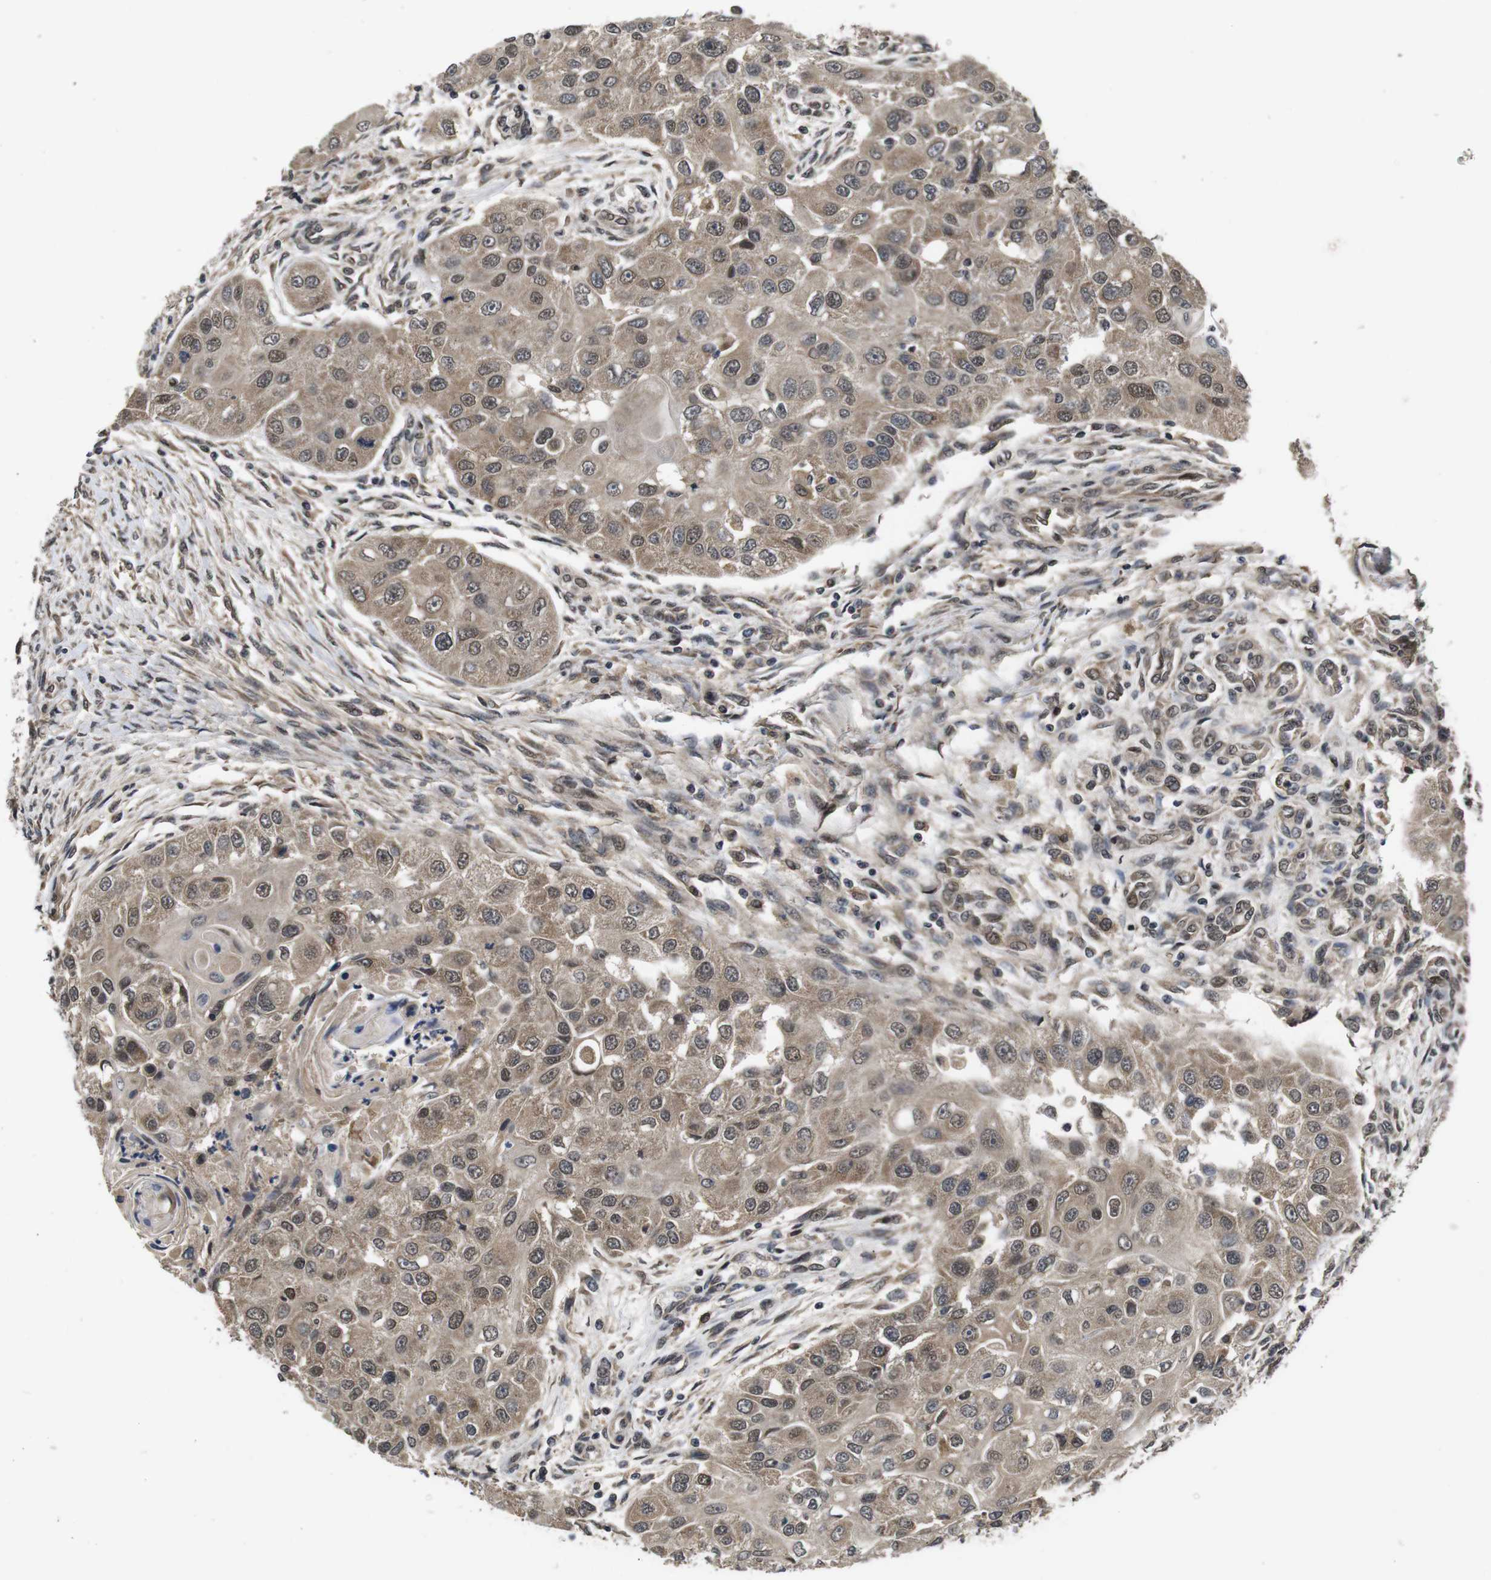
{"staining": {"intensity": "weak", "quantity": ">75%", "location": "cytoplasmic/membranous,nuclear"}, "tissue": "head and neck cancer", "cell_type": "Tumor cells", "image_type": "cancer", "snomed": [{"axis": "morphology", "description": "Normal tissue, NOS"}, {"axis": "morphology", "description": "Squamous cell carcinoma, NOS"}, {"axis": "topography", "description": "Skeletal muscle"}, {"axis": "topography", "description": "Head-Neck"}], "caption": "An image of human squamous cell carcinoma (head and neck) stained for a protein shows weak cytoplasmic/membranous and nuclear brown staining in tumor cells.", "gene": "ZBTB46", "patient": {"sex": "male", "age": 51}}